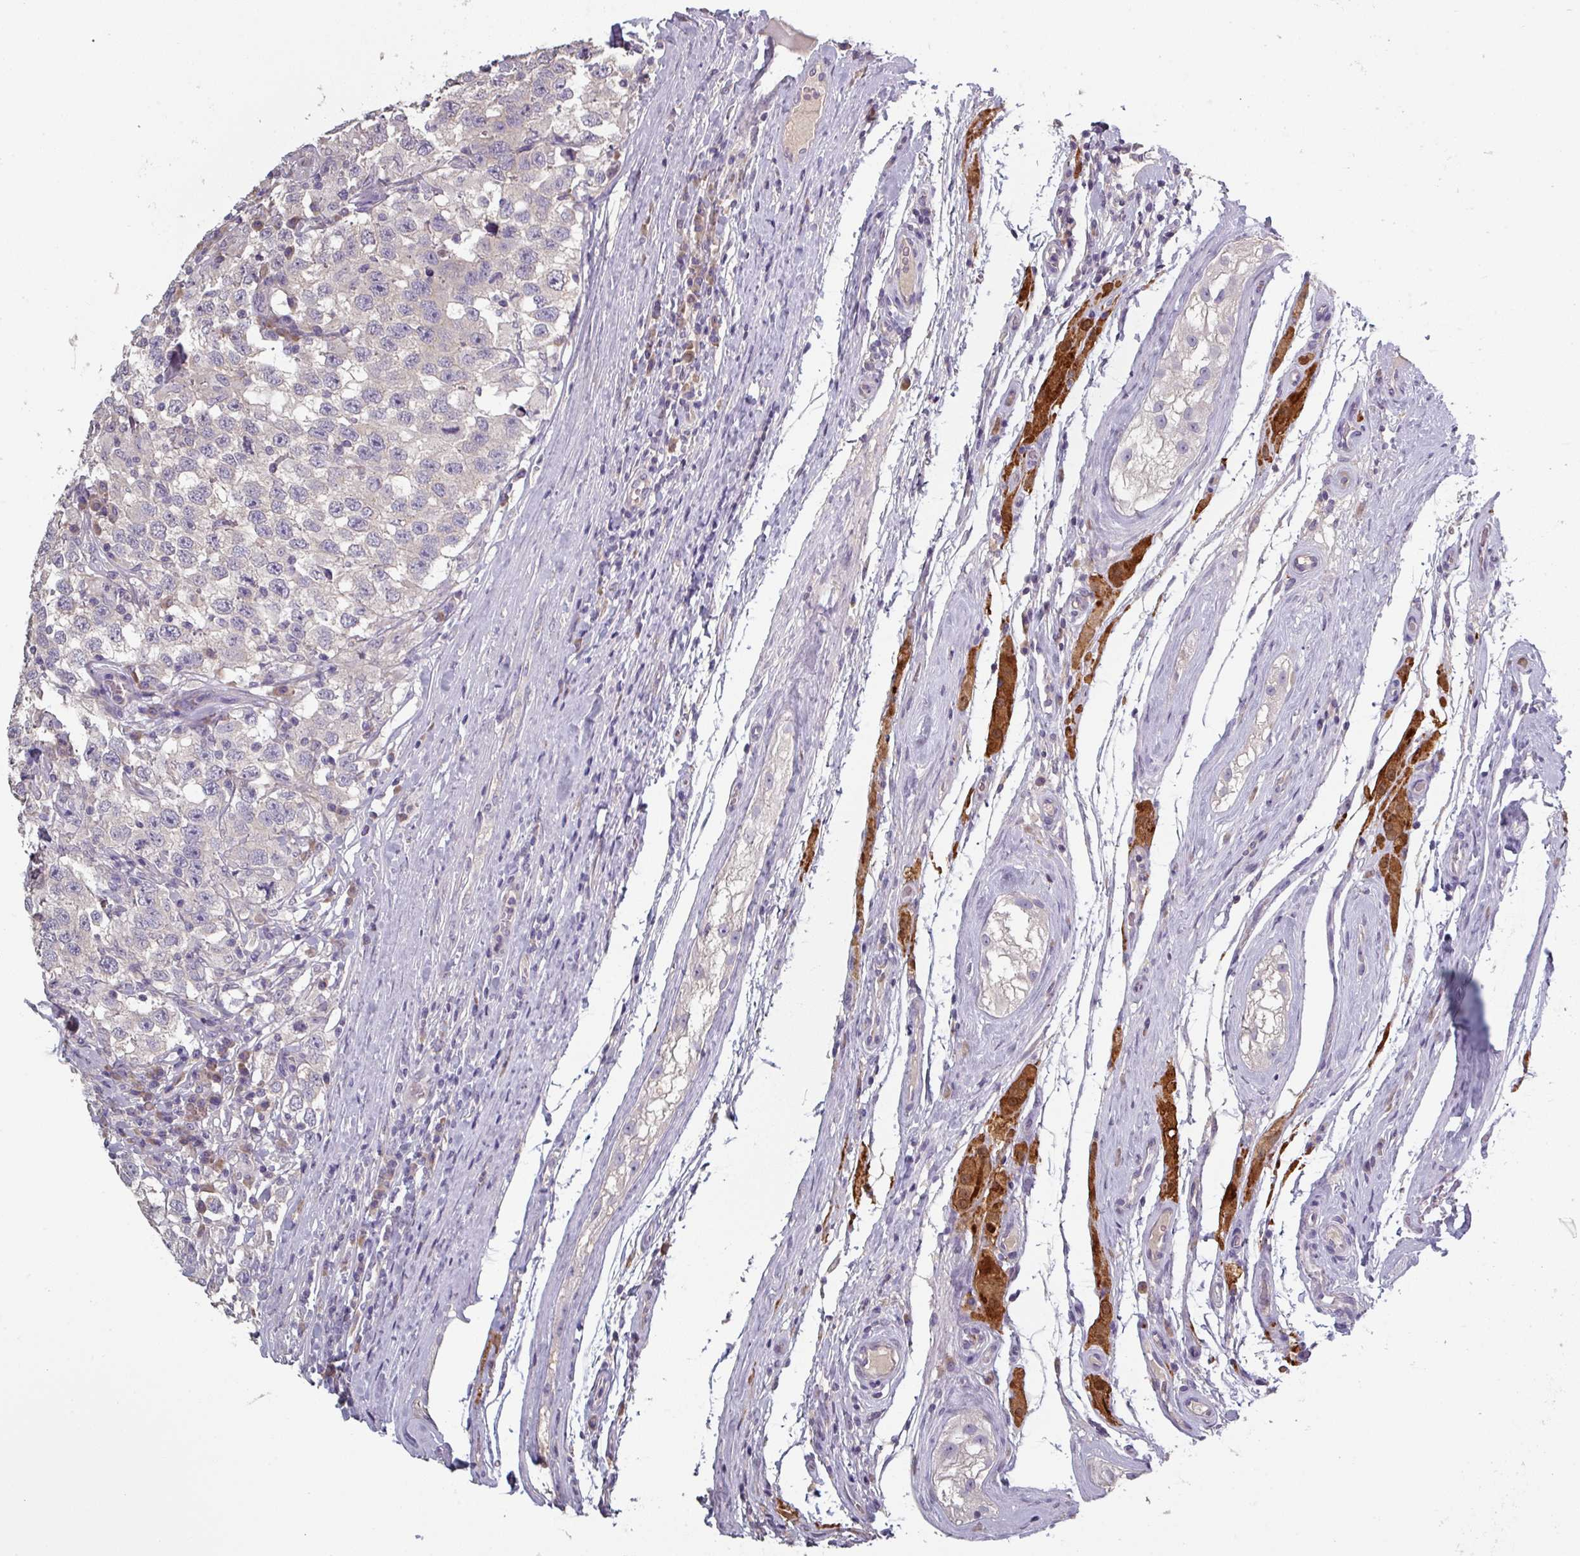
{"staining": {"intensity": "negative", "quantity": "none", "location": "none"}, "tissue": "testis cancer", "cell_type": "Tumor cells", "image_type": "cancer", "snomed": [{"axis": "morphology", "description": "Seminoma, NOS"}, {"axis": "topography", "description": "Testis"}], "caption": "The immunohistochemistry (IHC) image has no significant staining in tumor cells of seminoma (testis) tissue.", "gene": "PRAMEF8", "patient": {"sex": "male", "age": 41}}